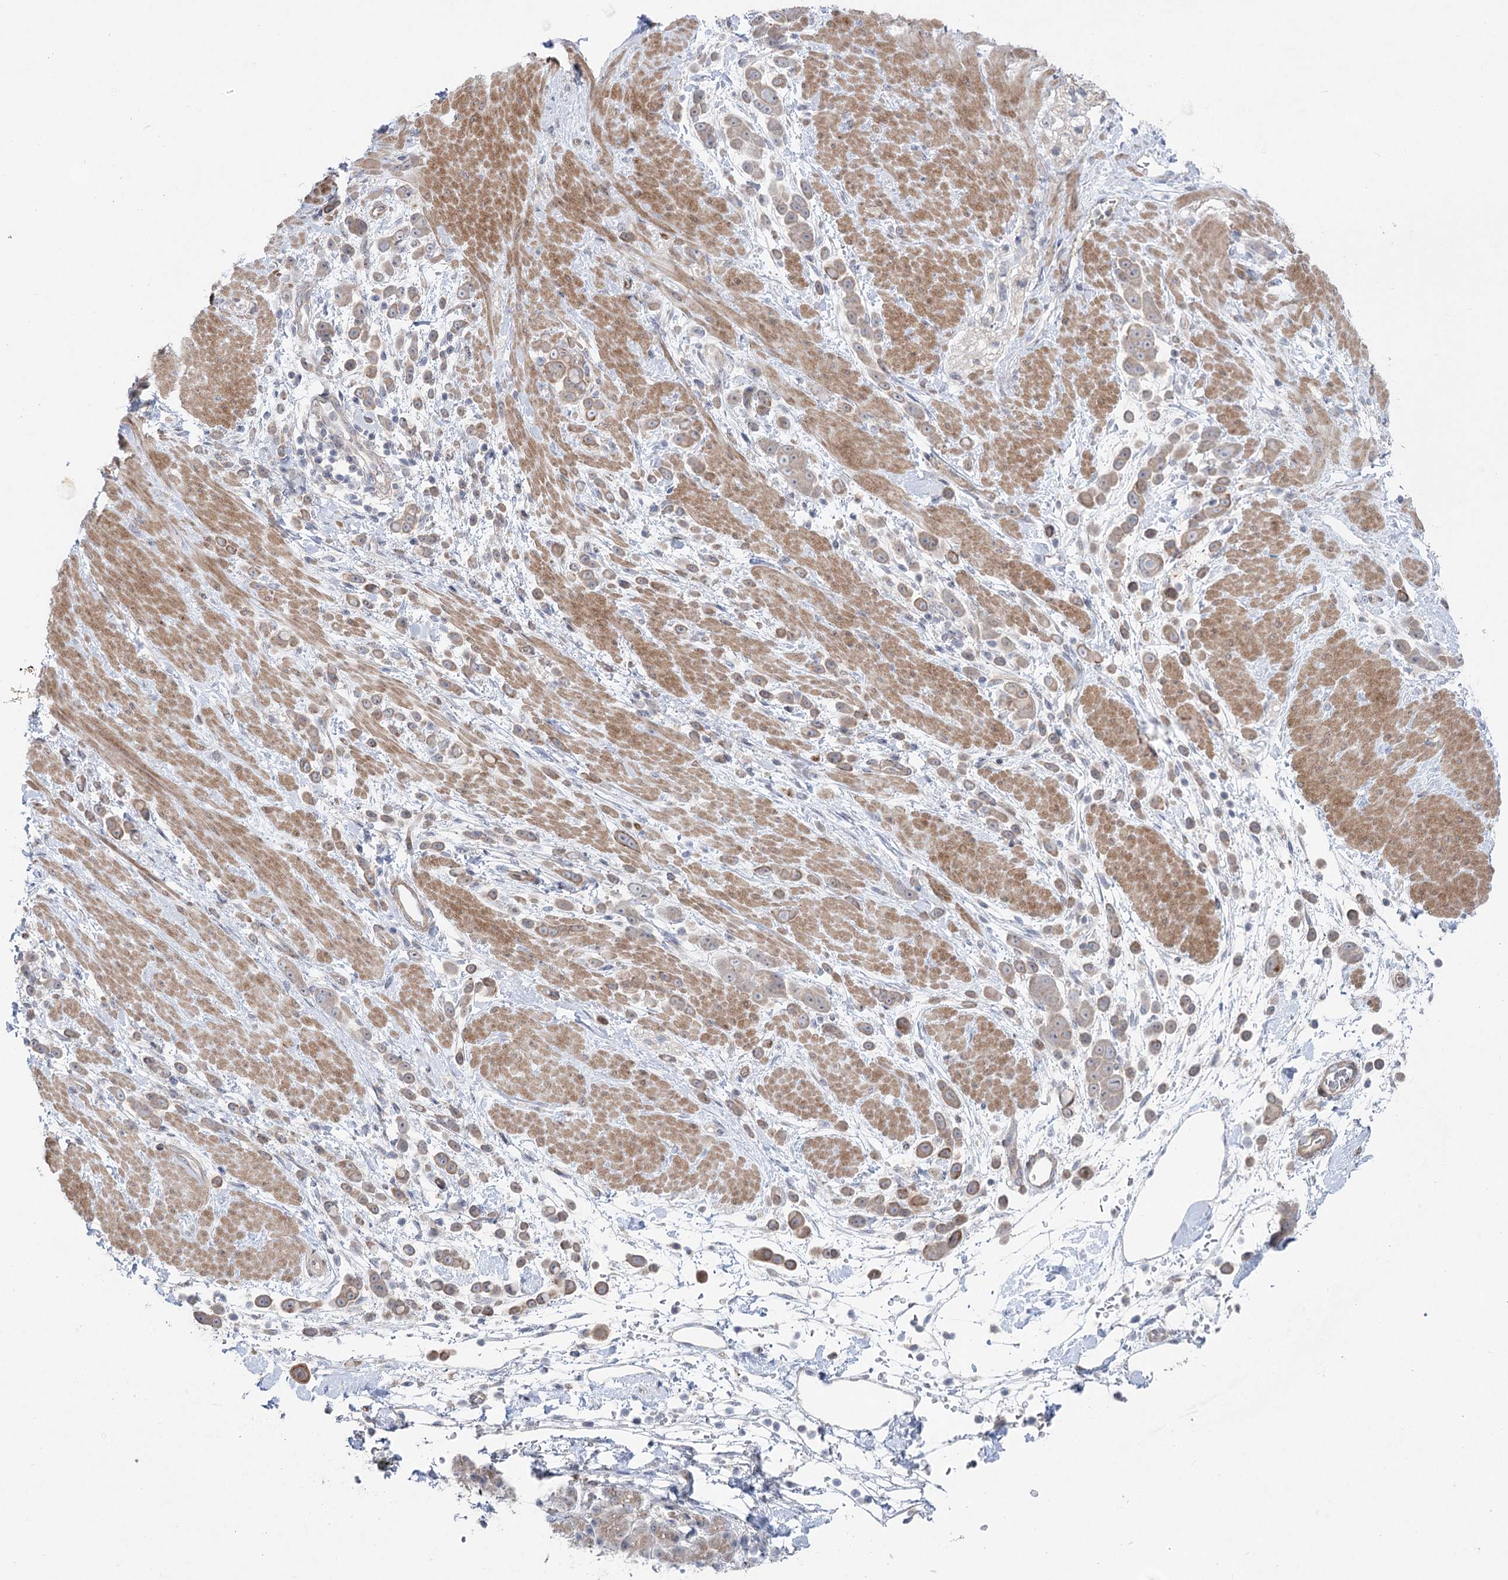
{"staining": {"intensity": "weak", "quantity": ">75%", "location": "cytoplasmic/membranous"}, "tissue": "pancreatic cancer", "cell_type": "Tumor cells", "image_type": "cancer", "snomed": [{"axis": "morphology", "description": "Normal tissue, NOS"}, {"axis": "morphology", "description": "Adenocarcinoma, NOS"}, {"axis": "topography", "description": "Pancreas"}], "caption": "A micrograph of human pancreatic cancer (adenocarcinoma) stained for a protein demonstrates weak cytoplasmic/membranous brown staining in tumor cells. The protein of interest is shown in brown color, while the nuclei are stained blue.", "gene": "SCN11A", "patient": {"sex": "female", "age": 64}}